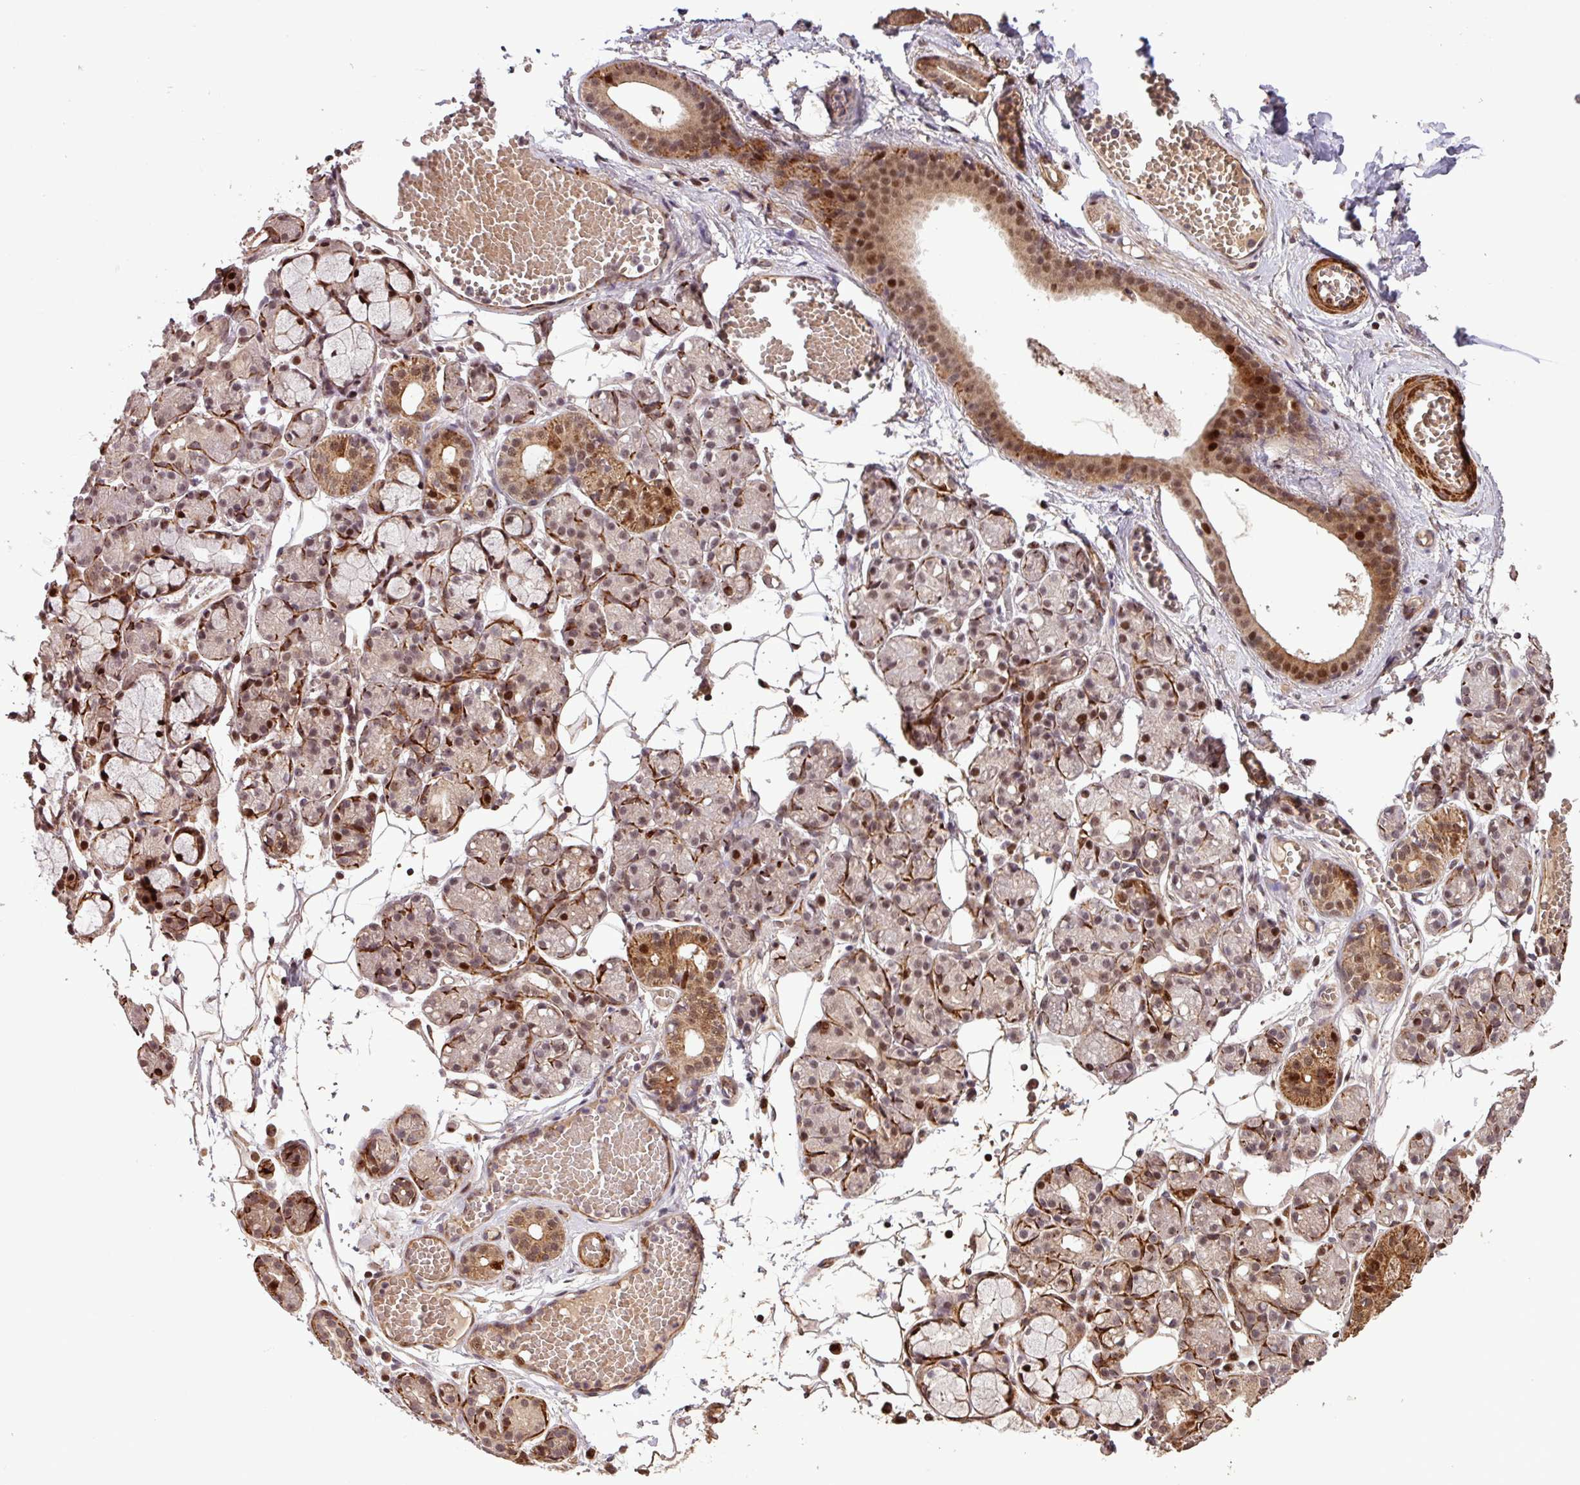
{"staining": {"intensity": "strong", "quantity": "25%-75%", "location": "cytoplasmic/membranous,nuclear"}, "tissue": "salivary gland", "cell_type": "Glandular cells", "image_type": "normal", "snomed": [{"axis": "morphology", "description": "Normal tissue, NOS"}, {"axis": "topography", "description": "Salivary gland"}], "caption": "A brown stain labels strong cytoplasmic/membranous,nuclear expression of a protein in glandular cells of benign salivary gland. Immunohistochemistry (ihc) stains the protein in brown and the nuclei are stained blue.", "gene": "SLC22A24", "patient": {"sex": "male", "age": 63}}